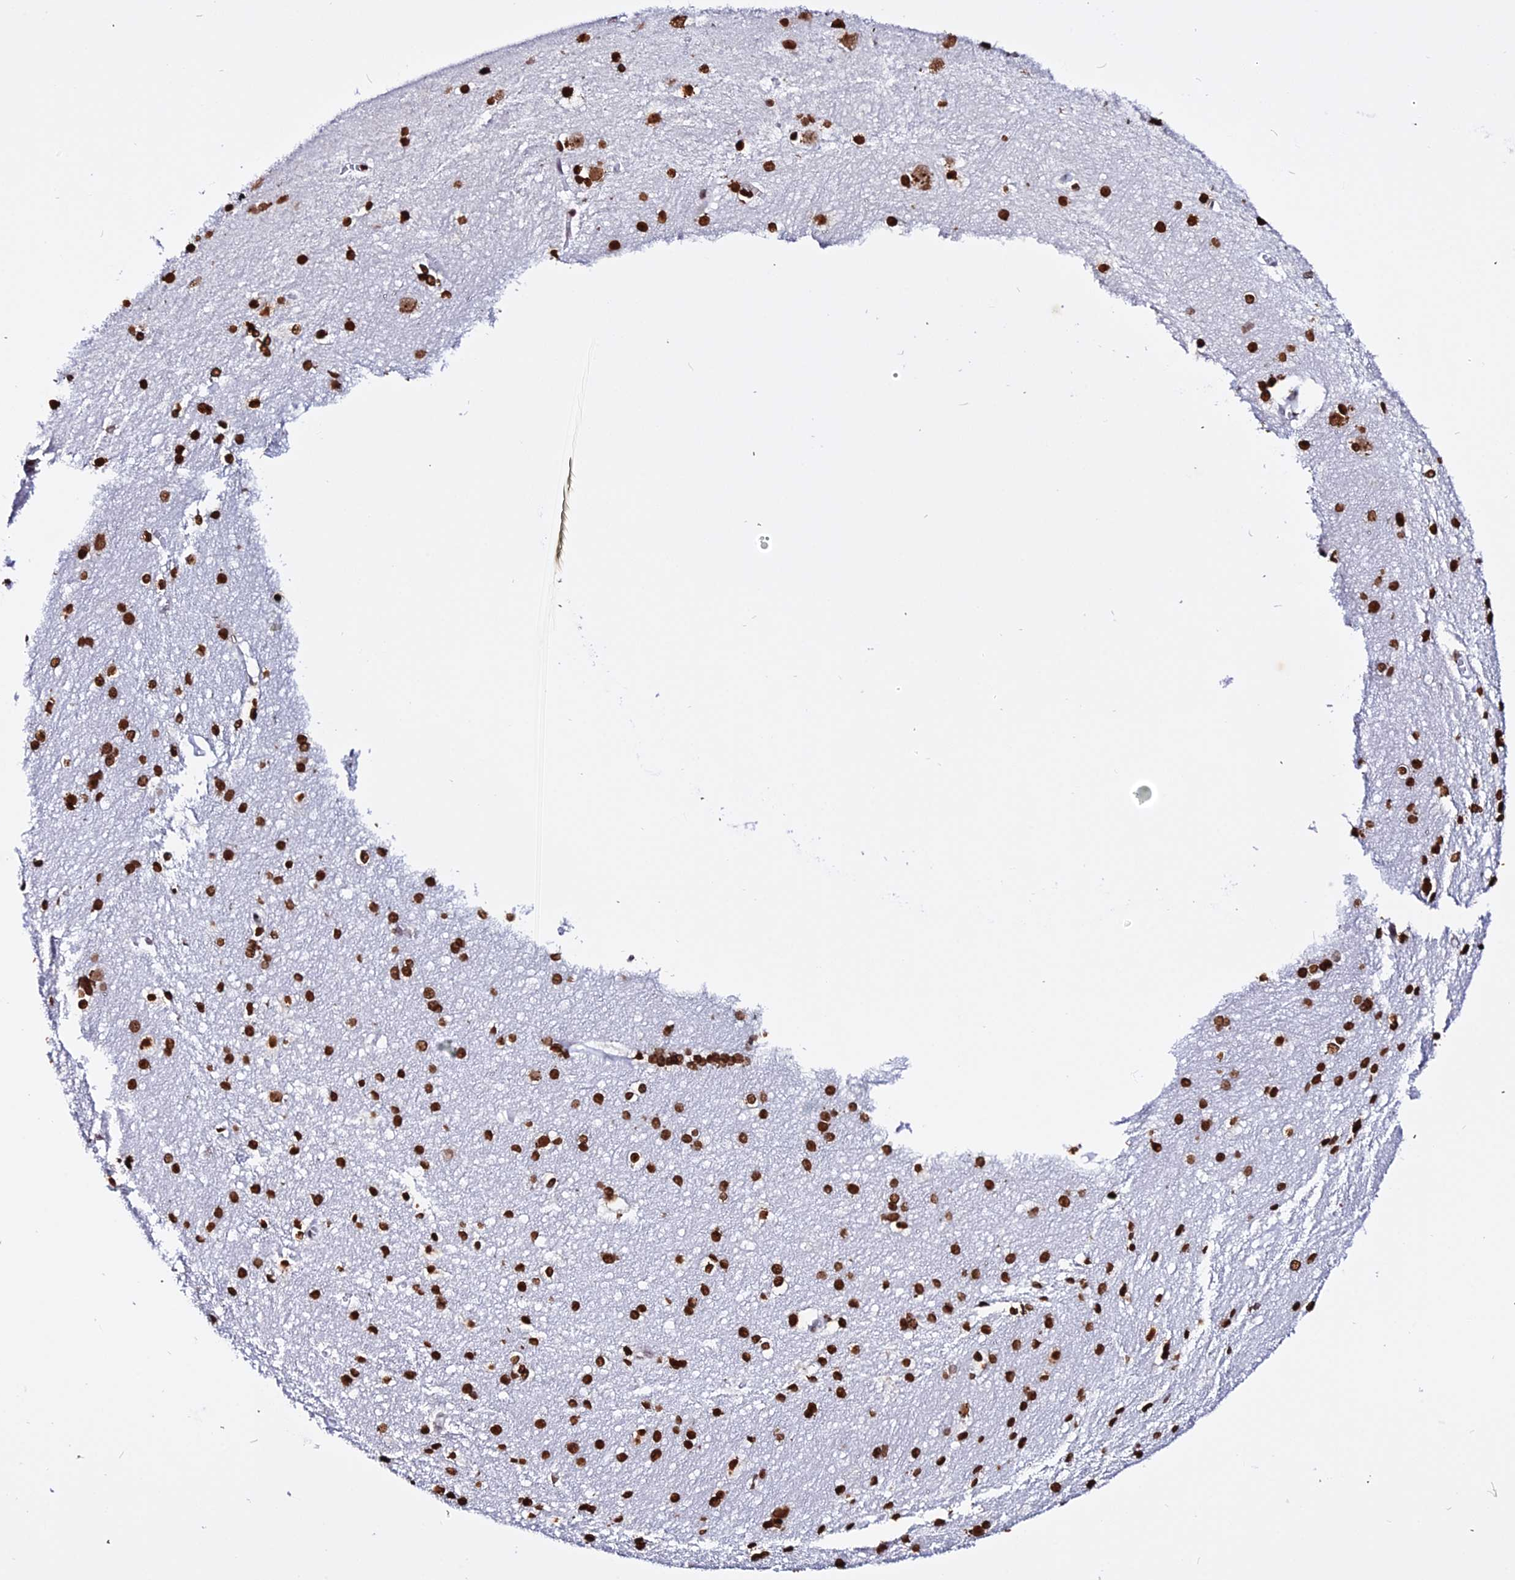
{"staining": {"intensity": "negative", "quantity": "none", "location": "none"}, "tissue": "cerebral cortex", "cell_type": "Endothelial cells", "image_type": "normal", "snomed": [{"axis": "morphology", "description": "Normal tissue, NOS"}, {"axis": "topography", "description": "Cerebral cortex"}], "caption": "This is an IHC micrograph of benign human cerebral cortex. There is no staining in endothelial cells.", "gene": "ENSG00000282988", "patient": {"sex": "male", "age": 54}}